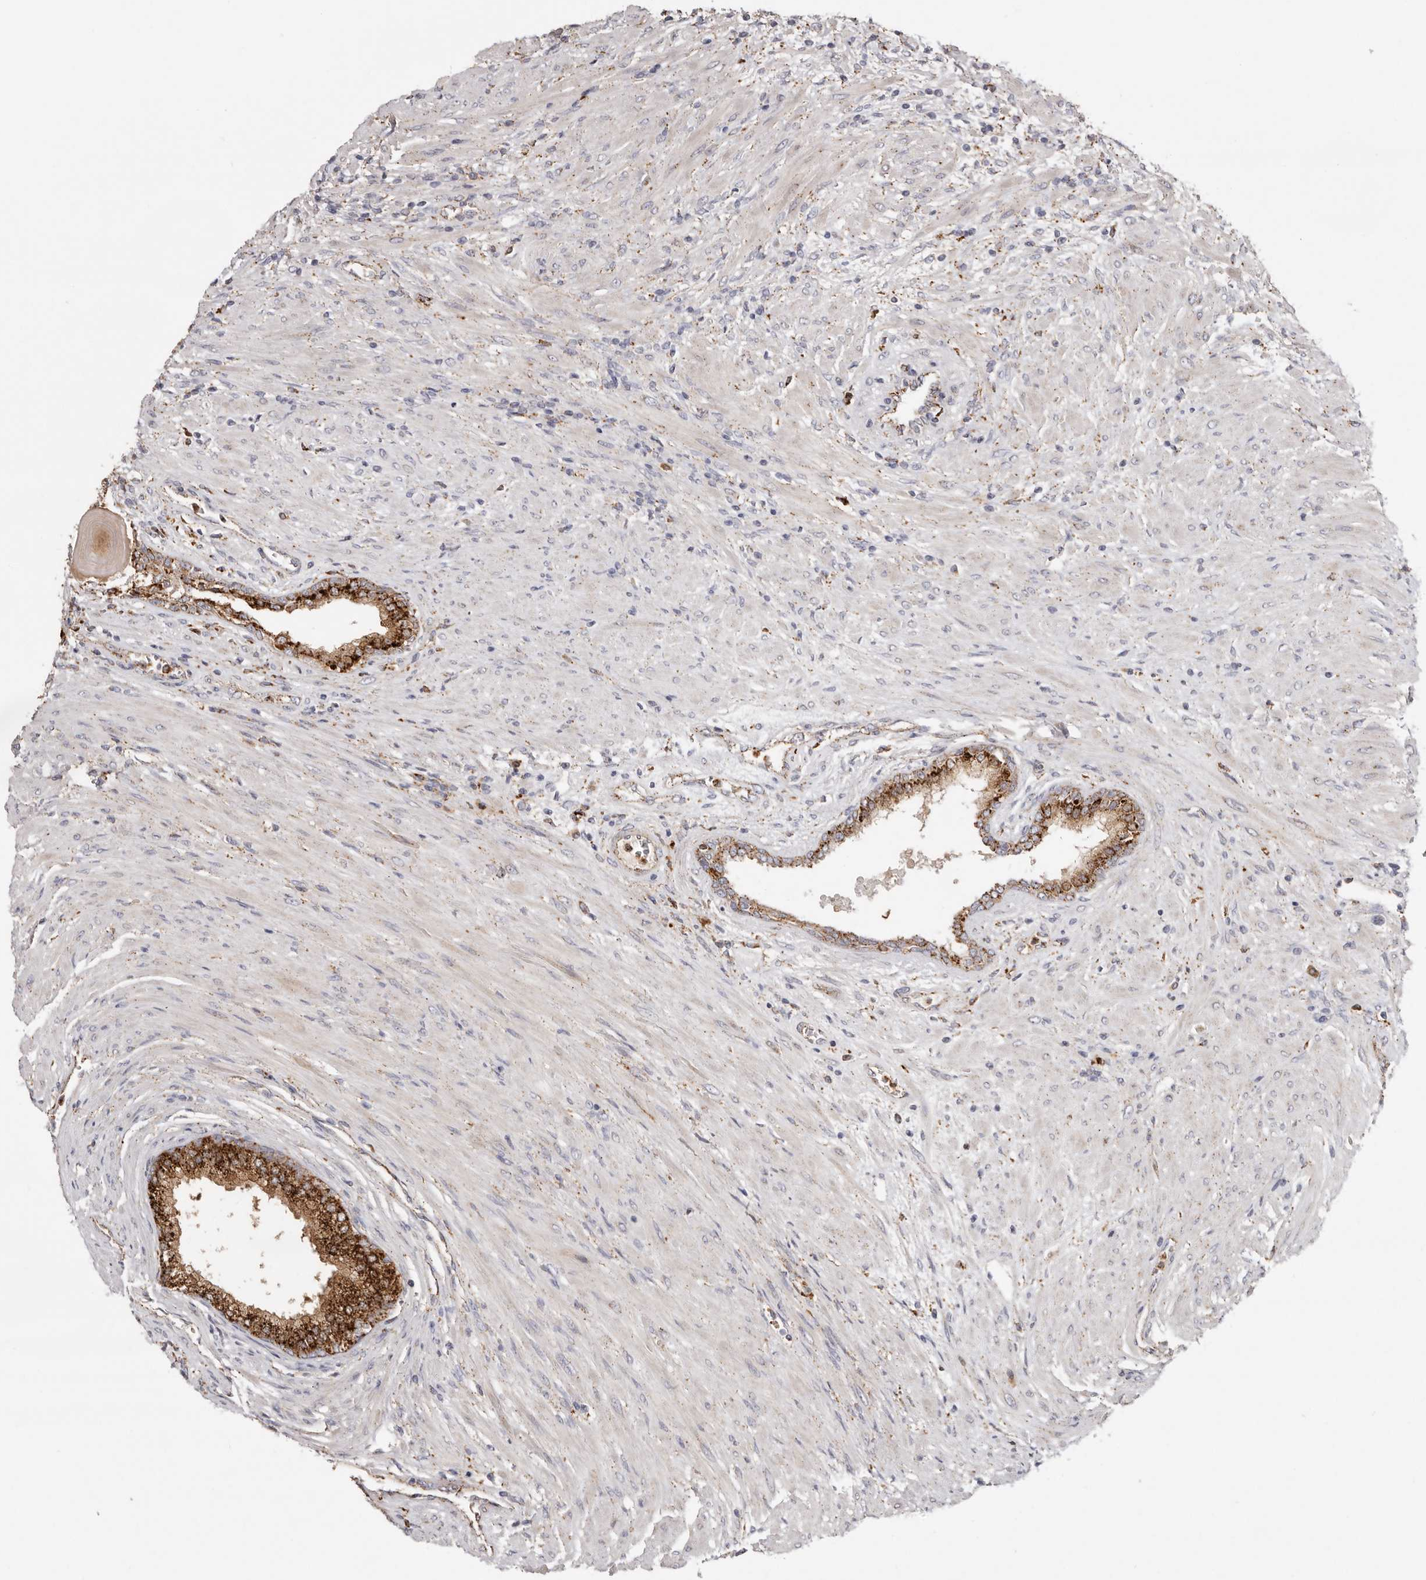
{"staining": {"intensity": "strong", "quantity": ">75%", "location": "cytoplasmic/membranous"}, "tissue": "prostate cancer", "cell_type": "Tumor cells", "image_type": "cancer", "snomed": [{"axis": "morphology", "description": "Normal tissue, NOS"}, {"axis": "morphology", "description": "Adenocarcinoma, Low grade"}, {"axis": "topography", "description": "Prostate"}, {"axis": "topography", "description": "Peripheral nerve tissue"}], "caption": "Immunohistochemical staining of adenocarcinoma (low-grade) (prostate) shows high levels of strong cytoplasmic/membranous expression in approximately >75% of tumor cells. The protein is stained brown, and the nuclei are stained in blue (DAB IHC with brightfield microscopy, high magnification).", "gene": "GRN", "patient": {"sex": "male", "age": 71}}